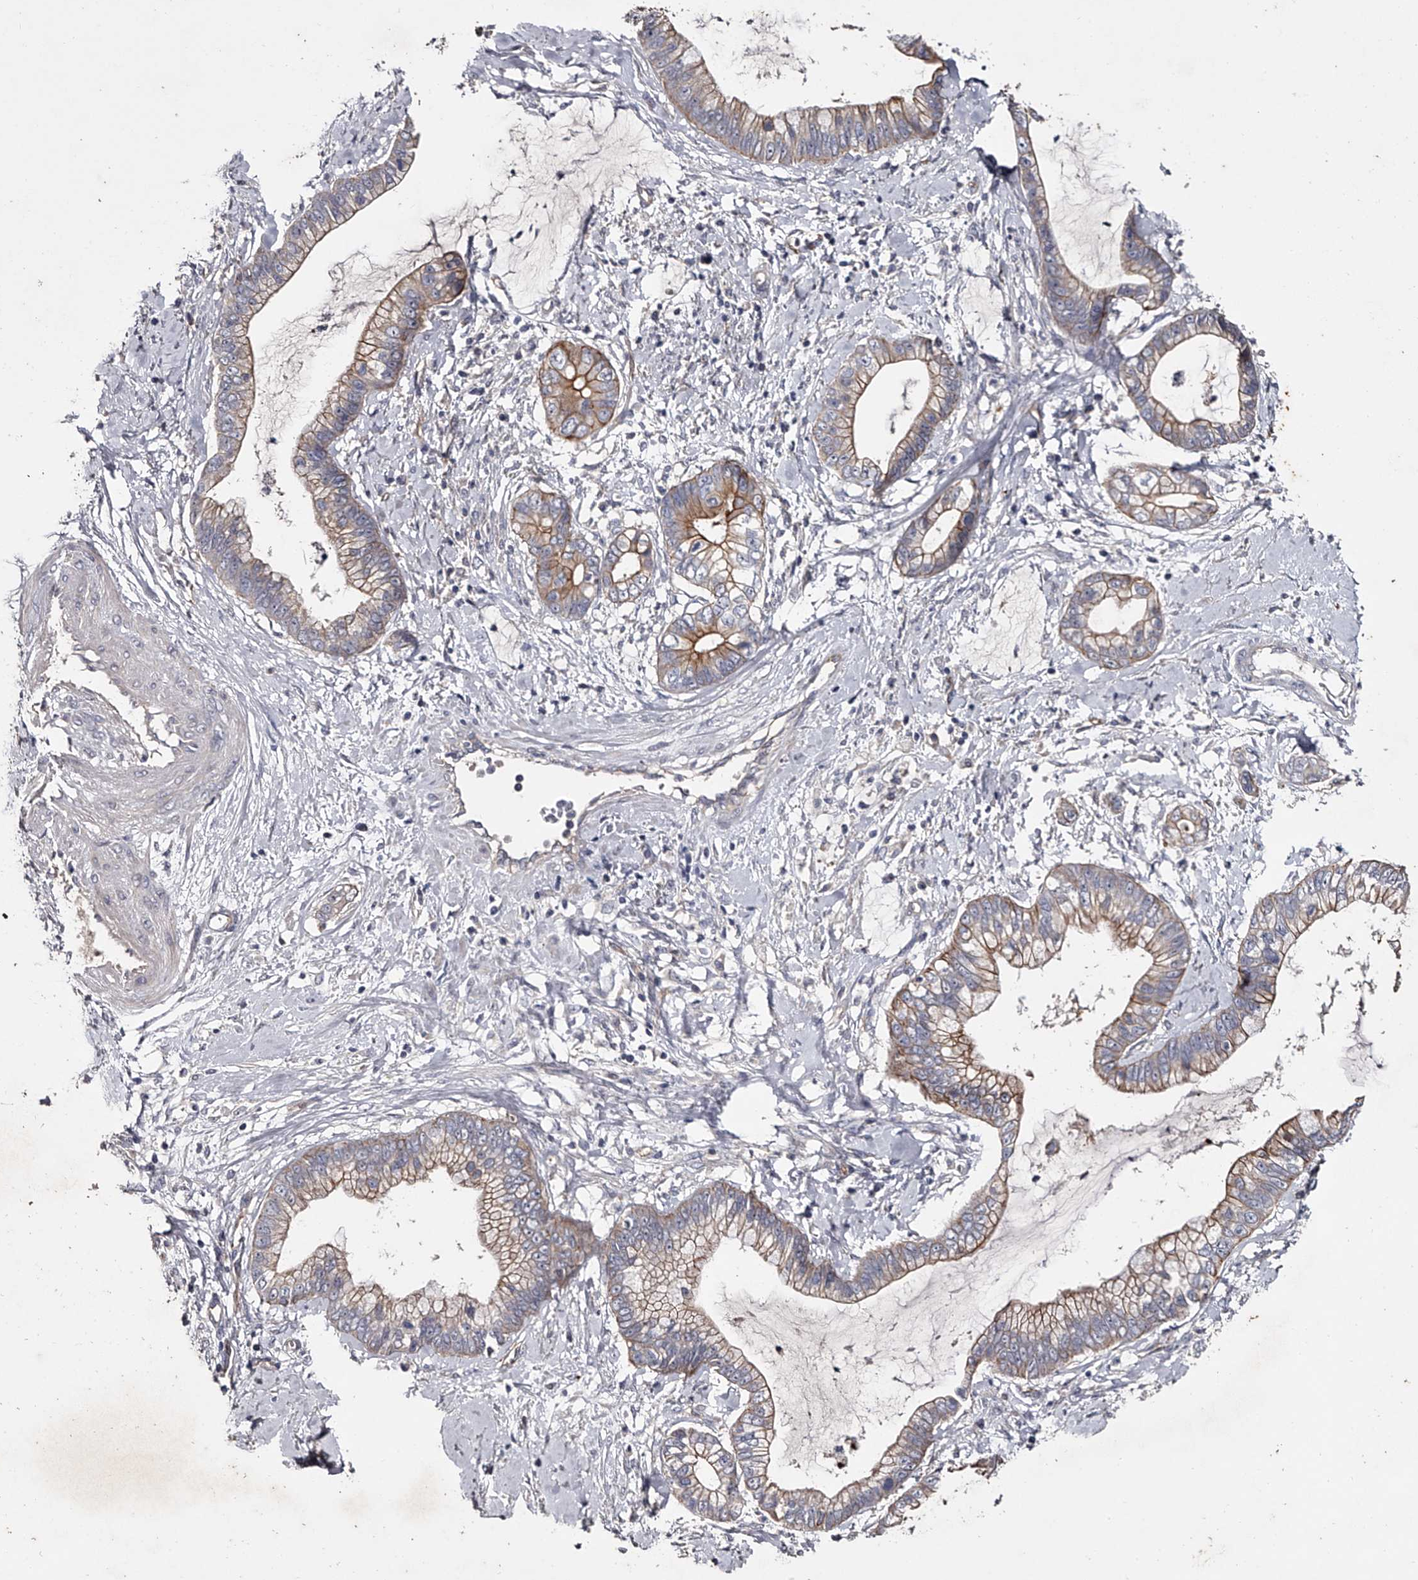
{"staining": {"intensity": "moderate", "quantity": ">75%", "location": "cytoplasmic/membranous"}, "tissue": "cervical cancer", "cell_type": "Tumor cells", "image_type": "cancer", "snomed": [{"axis": "morphology", "description": "Adenocarcinoma, NOS"}, {"axis": "topography", "description": "Cervix"}], "caption": "Human cervical adenocarcinoma stained with a protein marker reveals moderate staining in tumor cells.", "gene": "MDN1", "patient": {"sex": "female", "age": 44}}